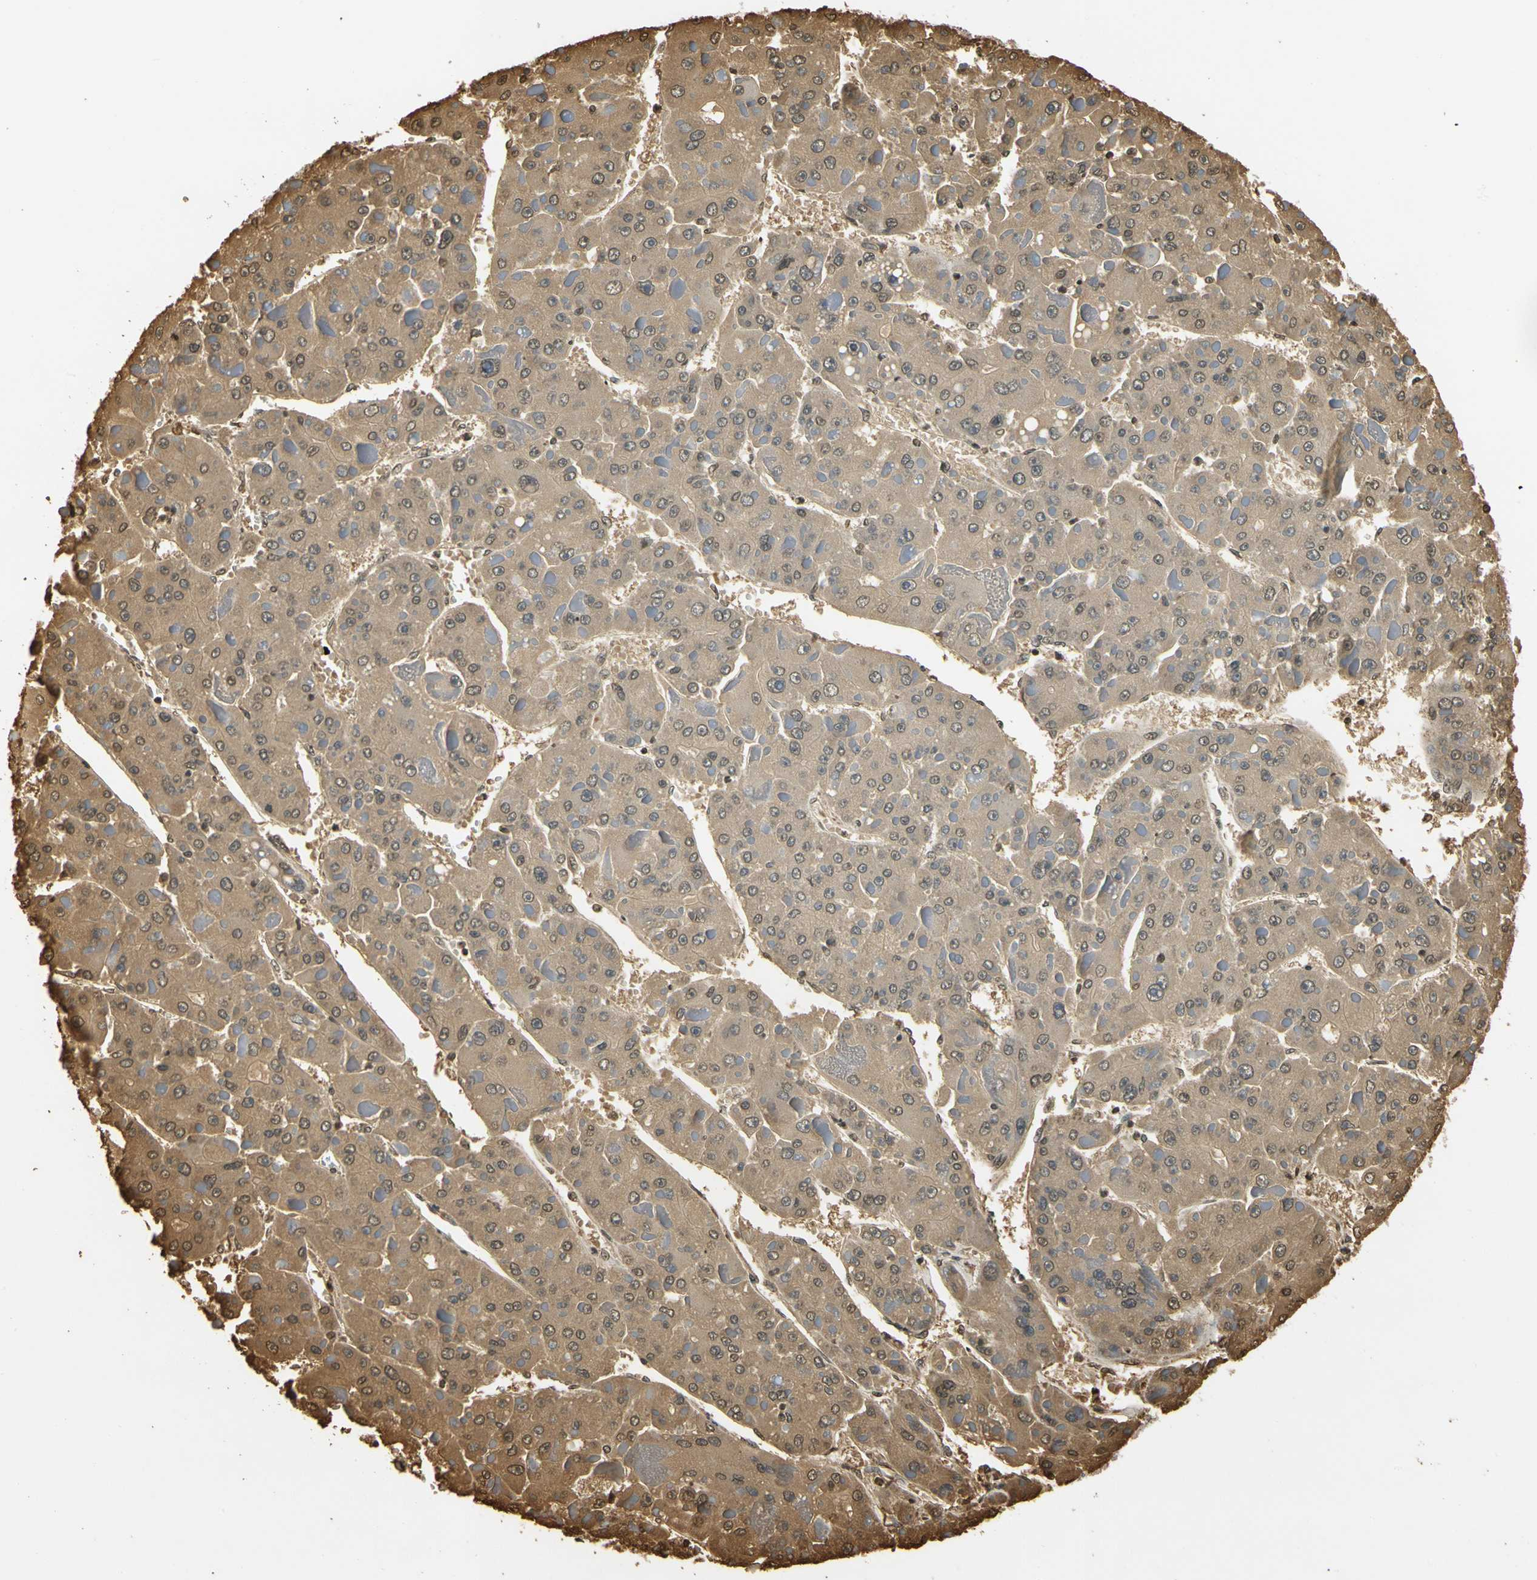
{"staining": {"intensity": "moderate", "quantity": ">75%", "location": "cytoplasmic/membranous"}, "tissue": "liver cancer", "cell_type": "Tumor cells", "image_type": "cancer", "snomed": [{"axis": "morphology", "description": "Carcinoma, Hepatocellular, NOS"}, {"axis": "topography", "description": "Liver"}], "caption": "Immunohistochemistry (DAB (3,3'-diaminobenzidine)) staining of liver cancer (hepatocellular carcinoma) shows moderate cytoplasmic/membranous protein positivity in approximately >75% of tumor cells. The staining was performed using DAB to visualize the protein expression in brown, while the nuclei were stained in blue with hematoxylin (Magnification: 20x).", "gene": "SOD1", "patient": {"sex": "female", "age": 73}}